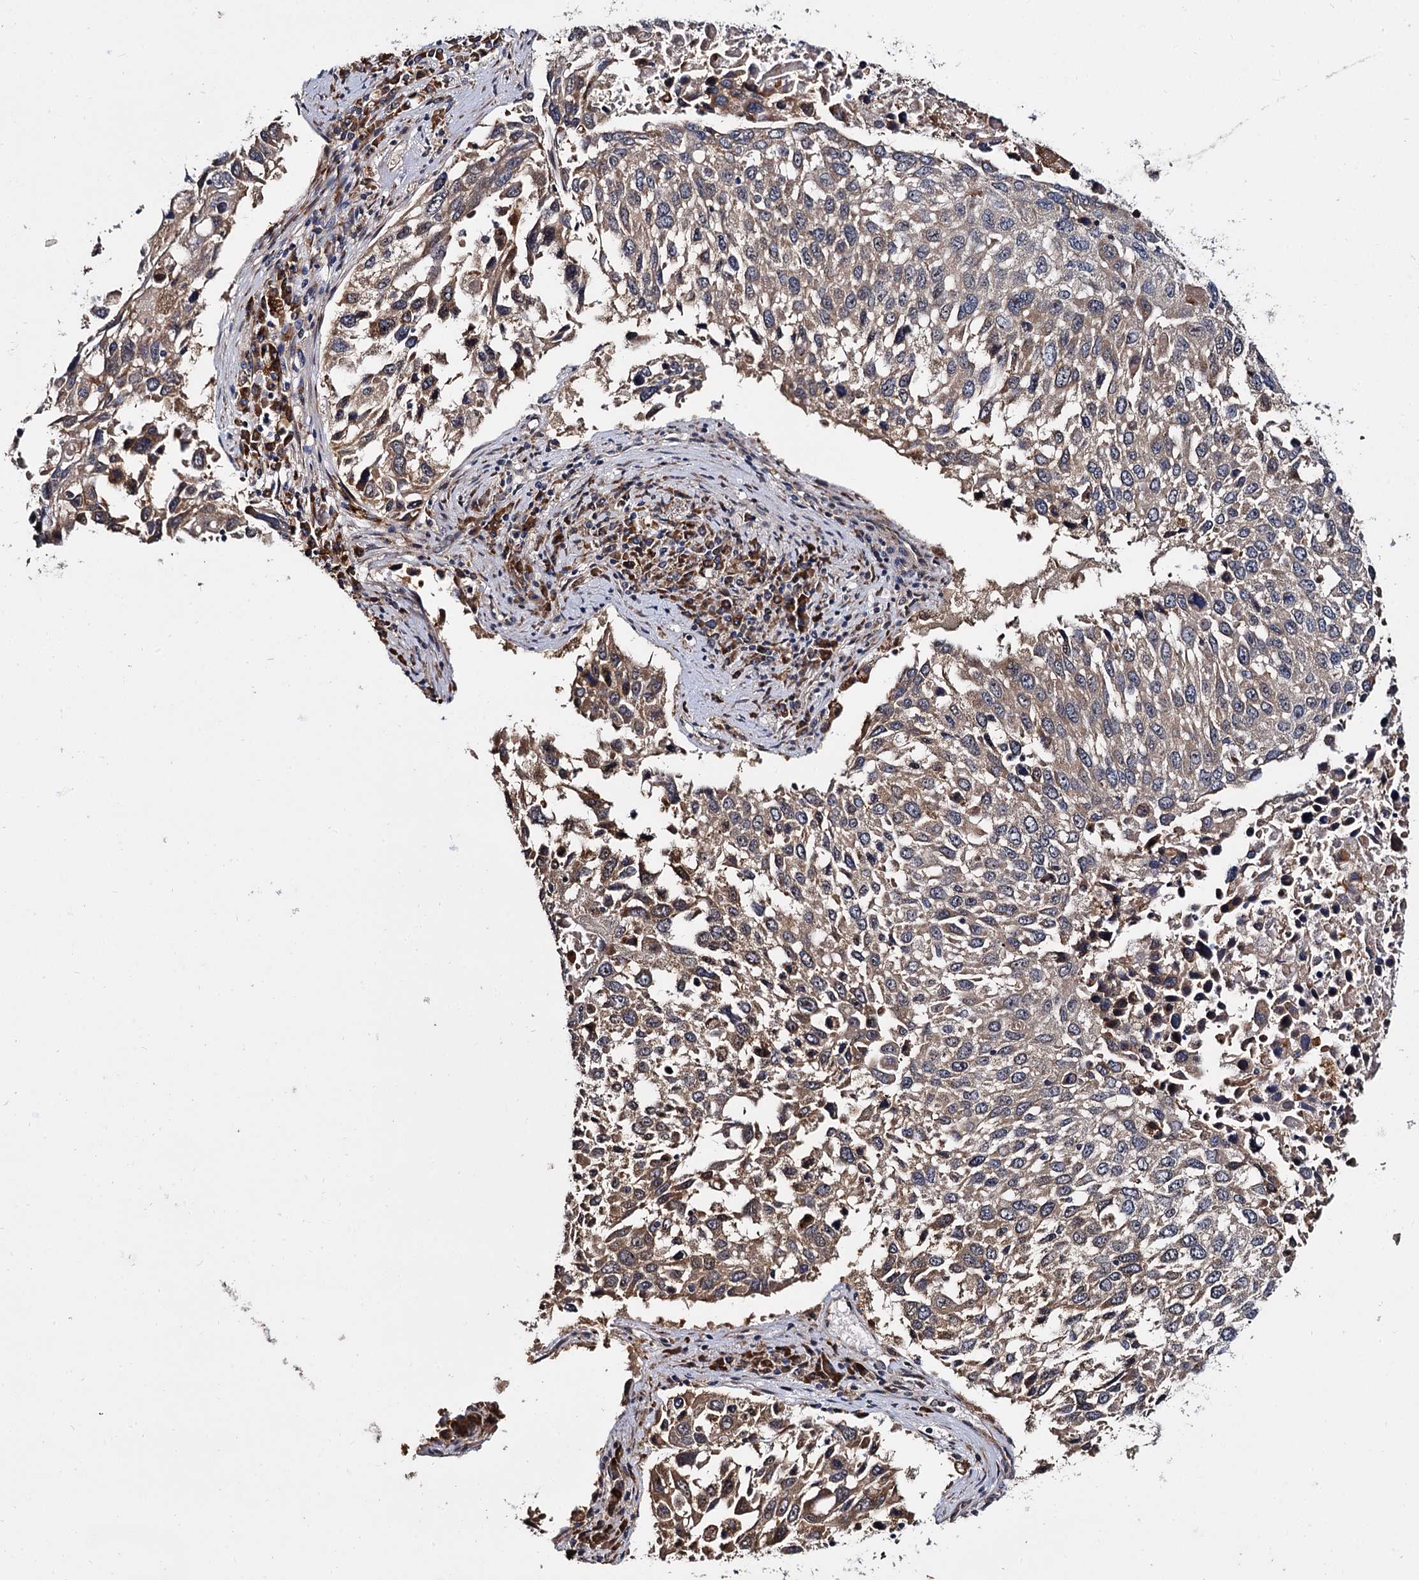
{"staining": {"intensity": "weak", "quantity": "25%-75%", "location": "cytoplasmic/membranous"}, "tissue": "lung cancer", "cell_type": "Tumor cells", "image_type": "cancer", "snomed": [{"axis": "morphology", "description": "Squamous cell carcinoma, NOS"}, {"axis": "topography", "description": "Lung"}], "caption": "The micrograph exhibits a brown stain indicating the presence of a protein in the cytoplasmic/membranous of tumor cells in lung cancer.", "gene": "WWC3", "patient": {"sex": "male", "age": 65}}